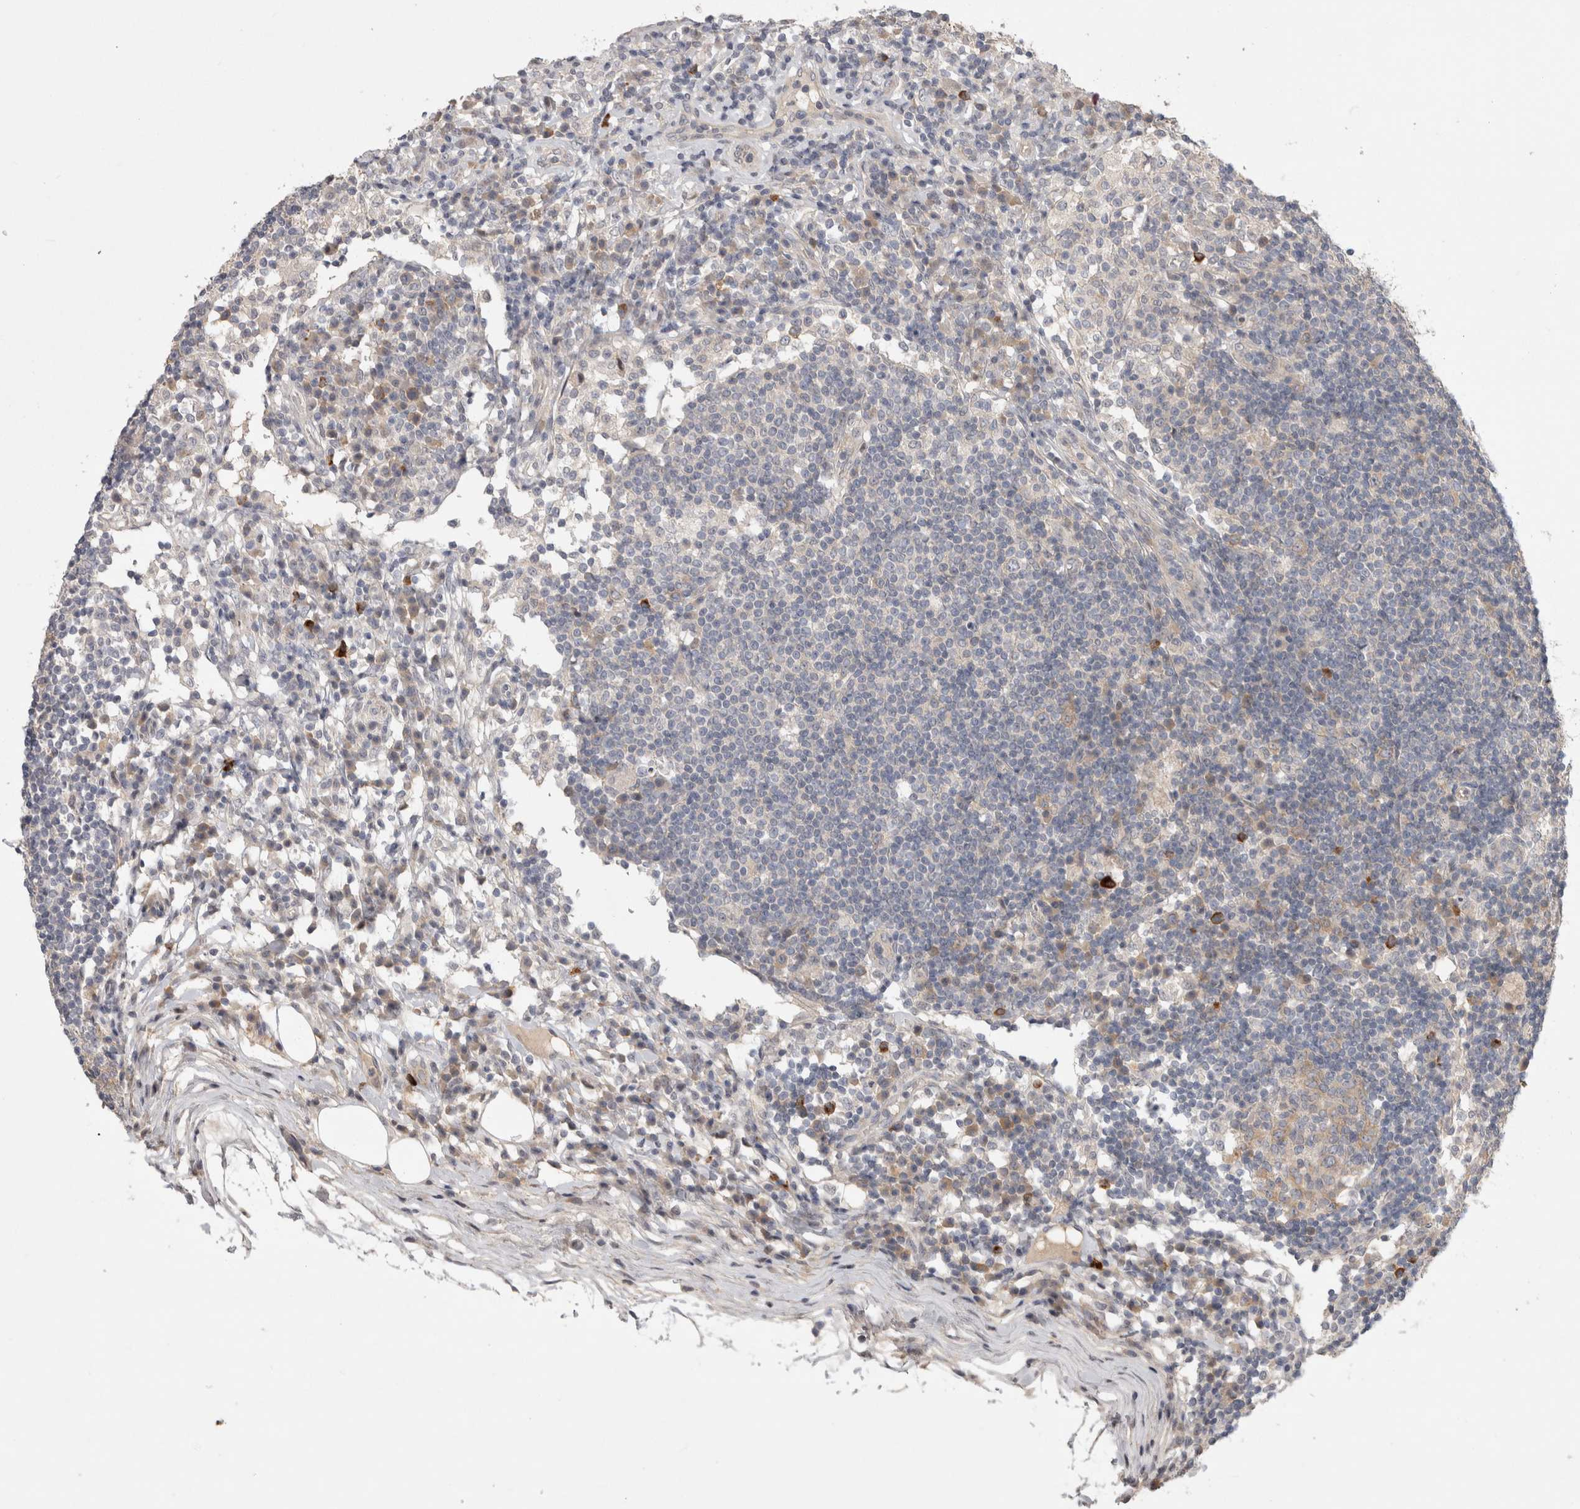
{"staining": {"intensity": "weak", "quantity": "<25%", "location": "cytoplasmic/membranous"}, "tissue": "lymph node", "cell_type": "Germinal center cells", "image_type": "normal", "snomed": [{"axis": "morphology", "description": "Normal tissue, NOS"}, {"axis": "topography", "description": "Lymph node"}], "caption": "DAB (3,3'-diaminobenzidine) immunohistochemical staining of benign human lymph node exhibits no significant staining in germinal center cells.", "gene": "CERS3", "patient": {"sex": "female", "age": 53}}